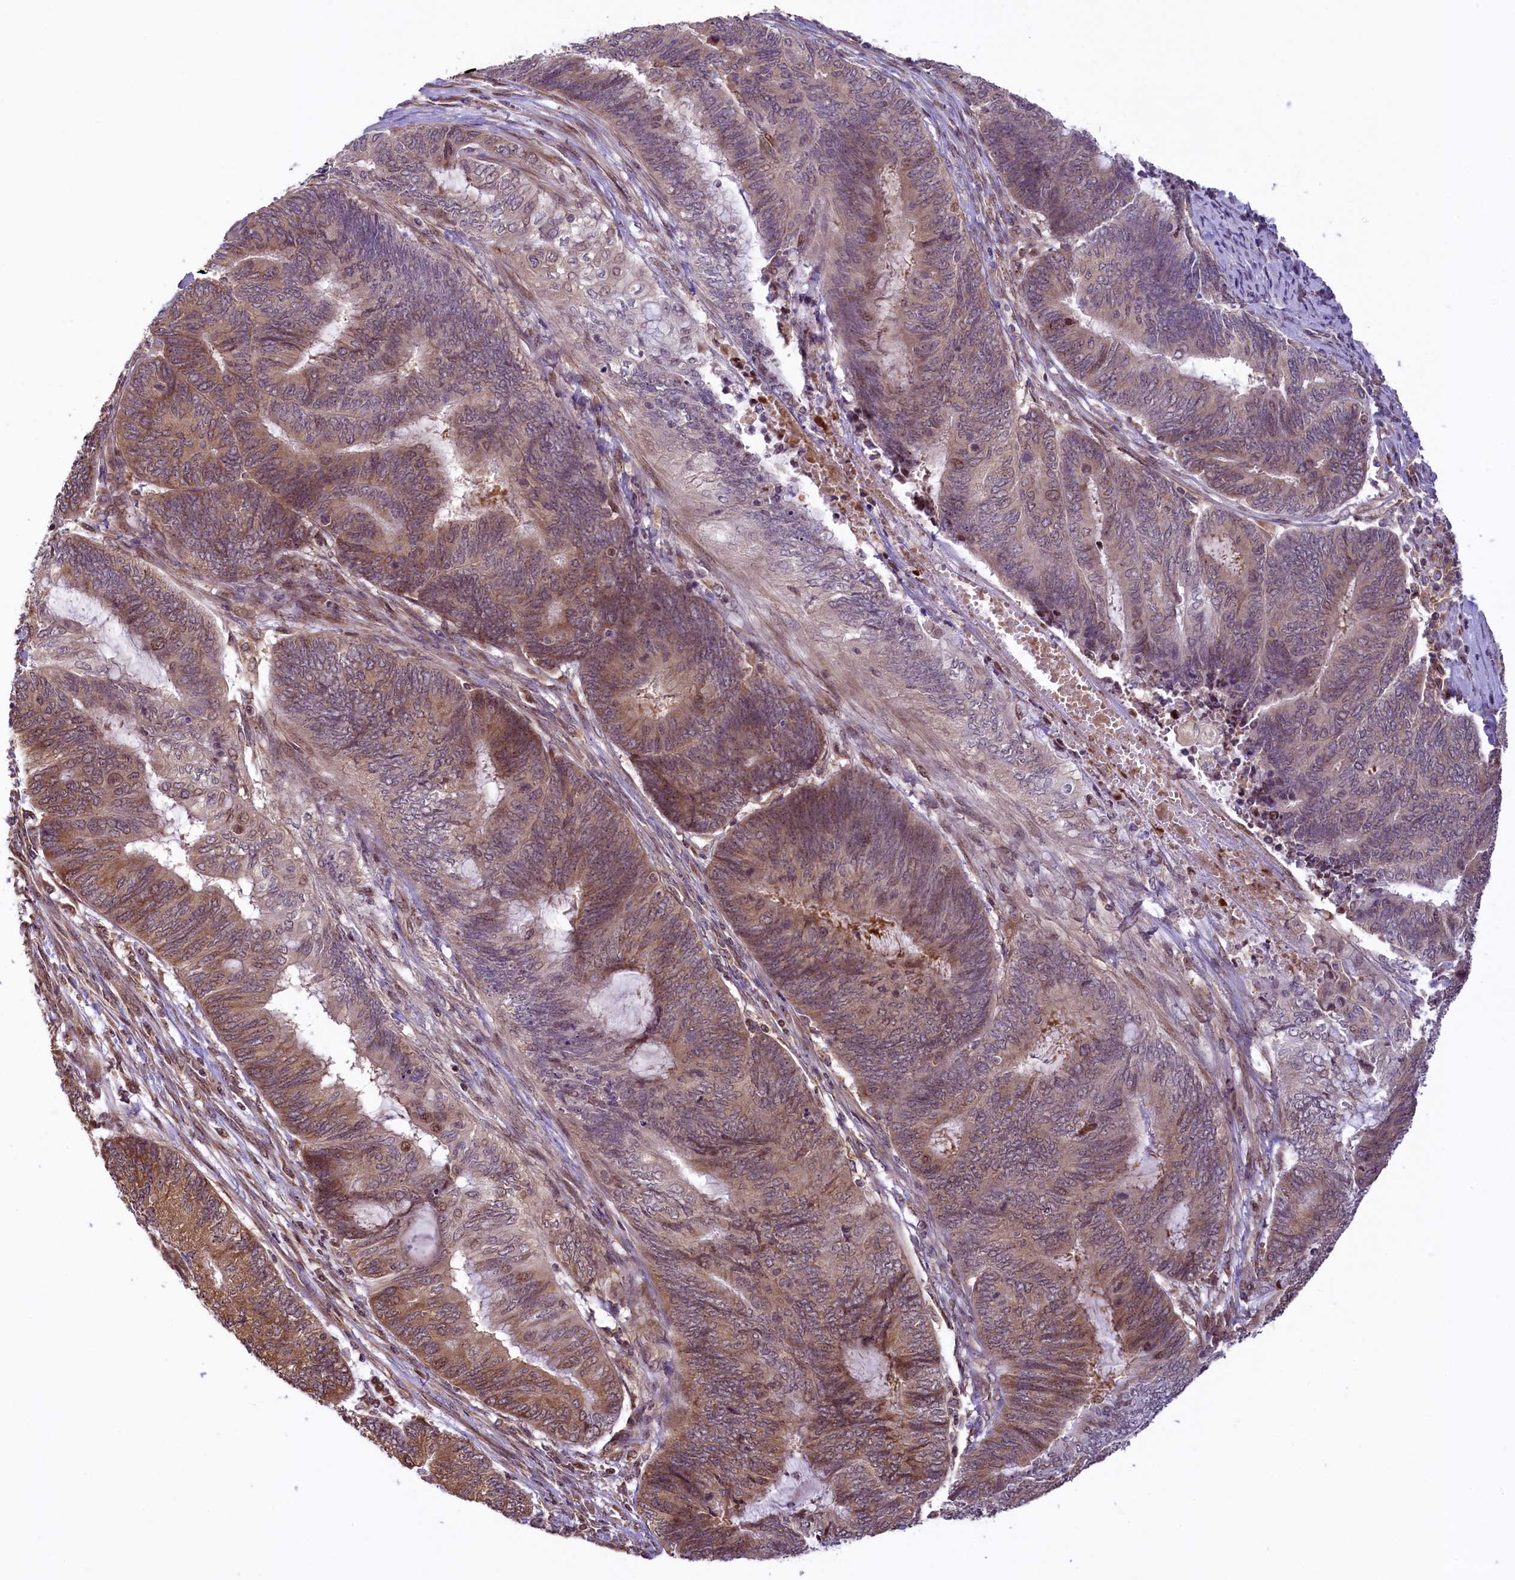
{"staining": {"intensity": "moderate", "quantity": ">75%", "location": "cytoplasmic/membranous"}, "tissue": "endometrial cancer", "cell_type": "Tumor cells", "image_type": "cancer", "snomed": [{"axis": "morphology", "description": "Adenocarcinoma, NOS"}, {"axis": "topography", "description": "Uterus"}, {"axis": "topography", "description": "Endometrium"}], "caption": "Human adenocarcinoma (endometrial) stained with a brown dye exhibits moderate cytoplasmic/membranous positive staining in about >75% of tumor cells.", "gene": "RBBP8", "patient": {"sex": "female", "age": 70}}